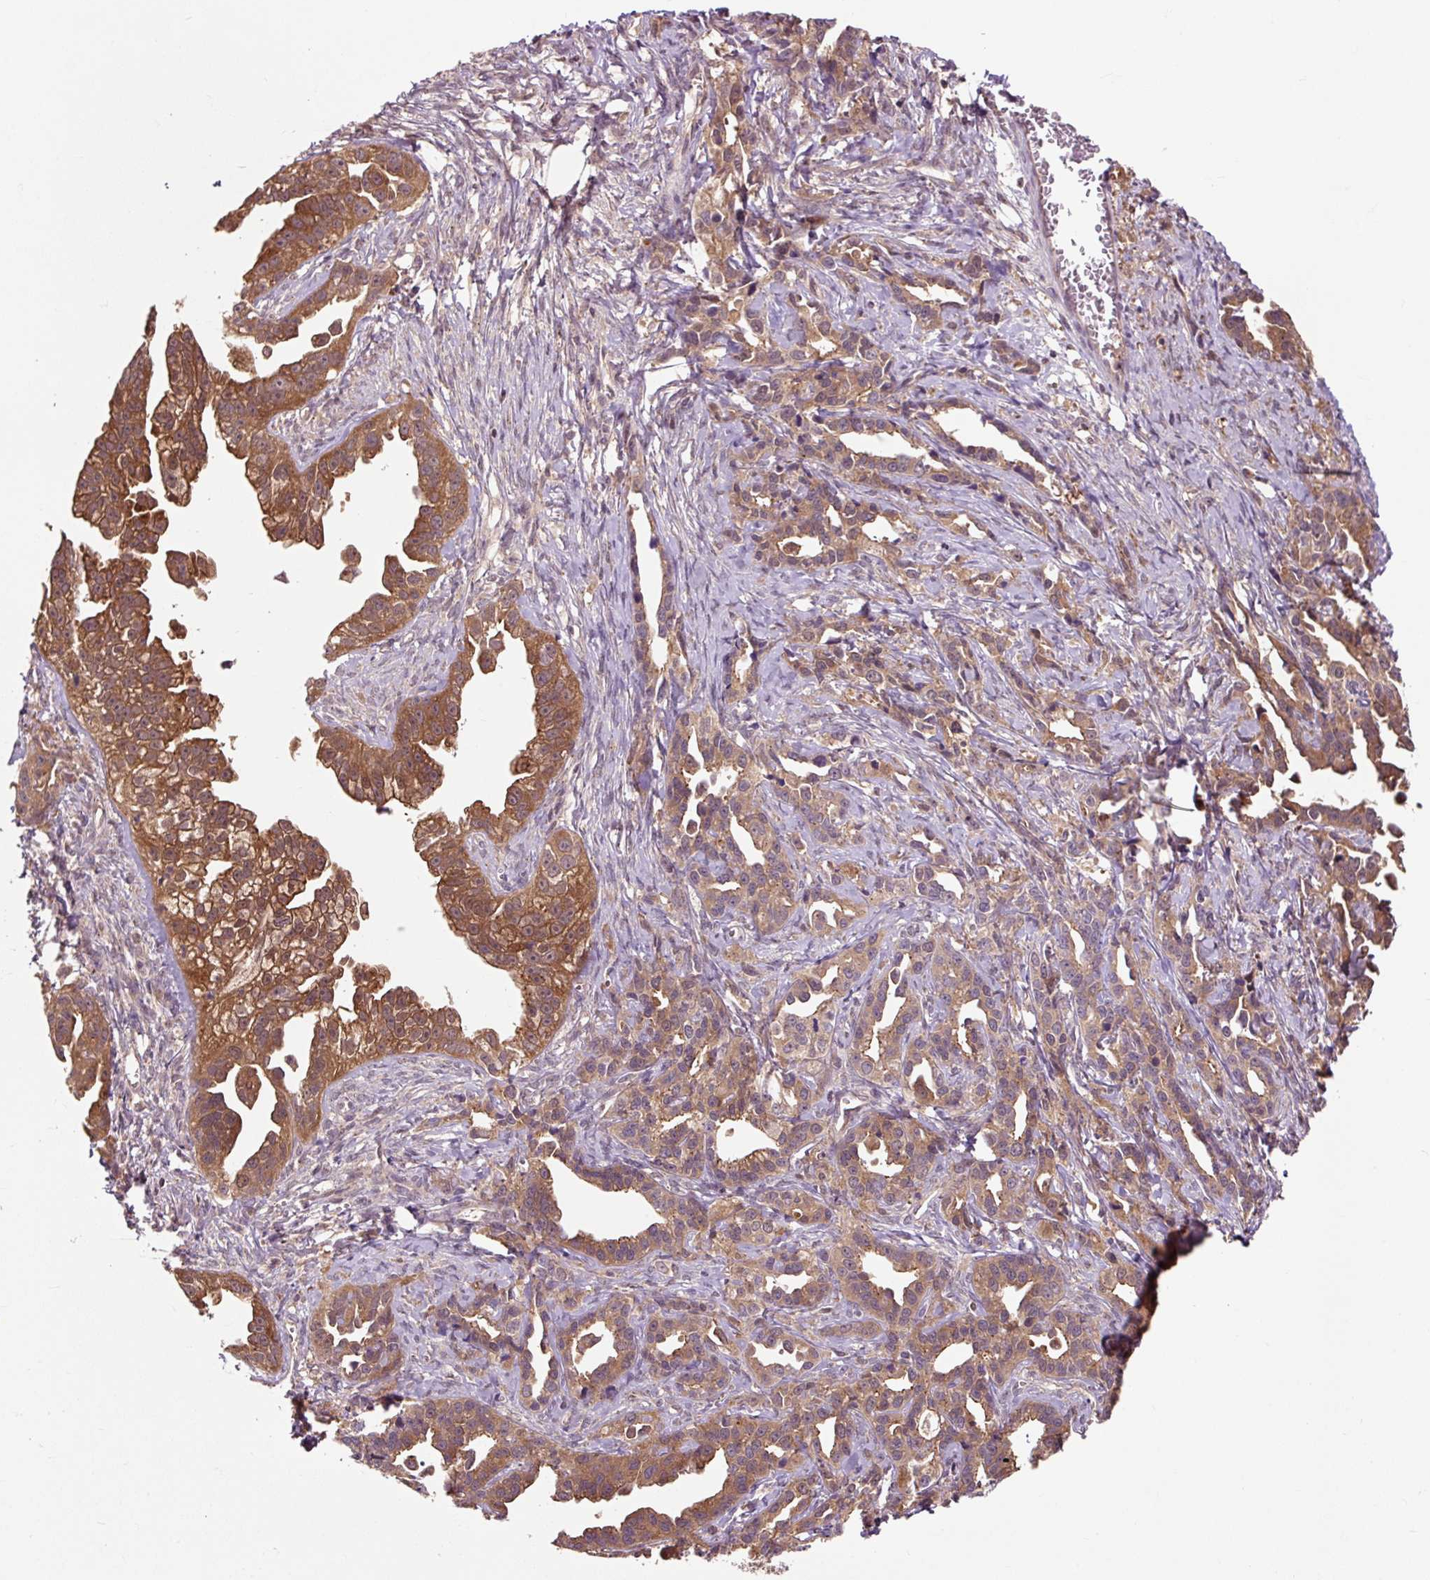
{"staining": {"intensity": "strong", "quantity": ">75%", "location": "cytoplasmic/membranous"}, "tissue": "ovarian cancer", "cell_type": "Tumor cells", "image_type": "cancer", "snomed": [{"axis": "morphology", "description": "Cystadenocarcinoma, serous, NOS"}, {"axis": "topography", "description": "Ovary"}], "caption": "IHC photomicrograph of human ovarian serous cystadenocarcinoma stained for a protein (brown), which reveals high levels of strong cytoplasmic/membranous staining in about >75% of tumor cells.", "gene": "MMS19", "patient": {"sex": "female", "age": 75}}